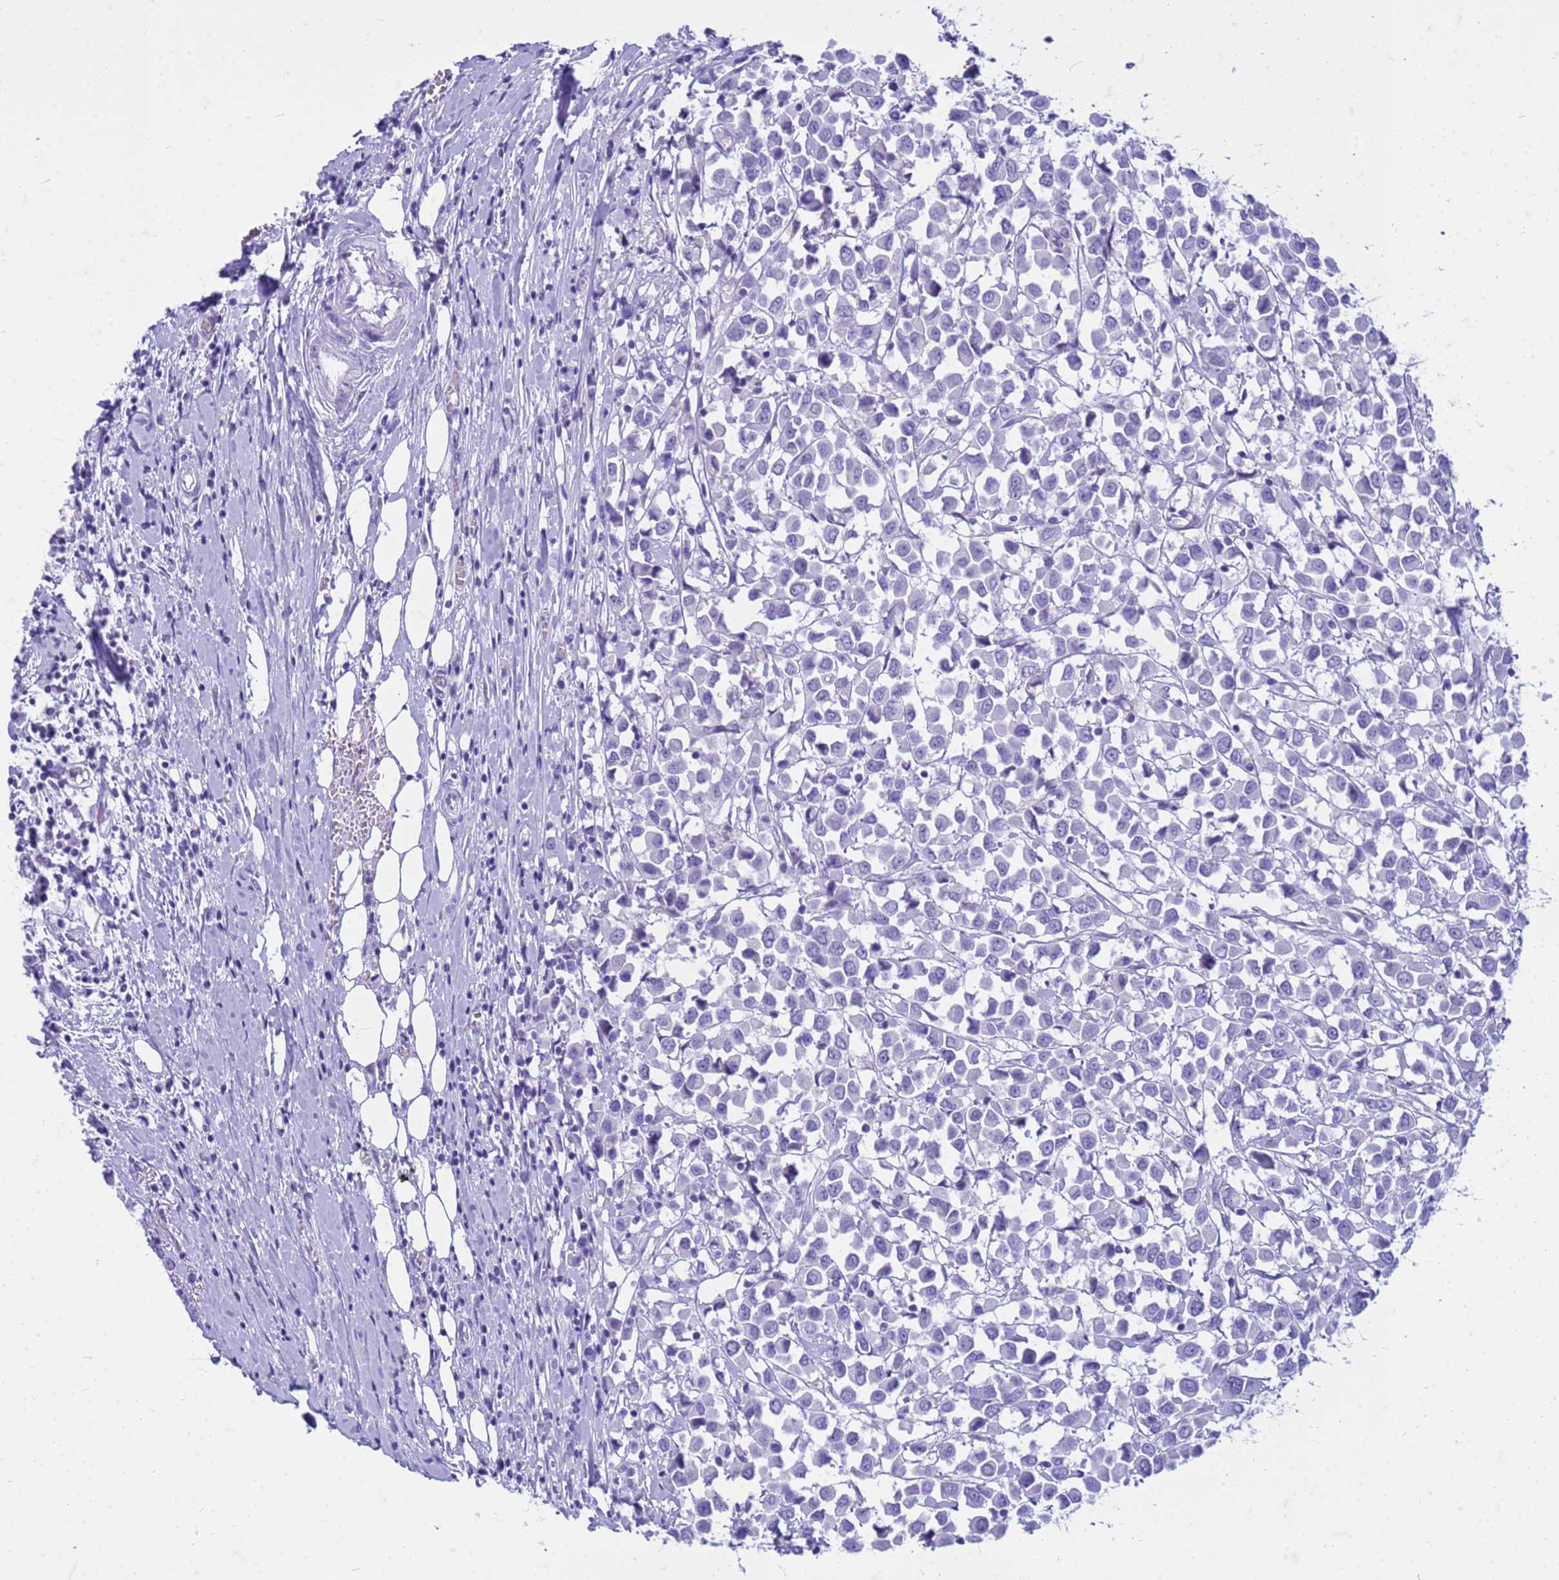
{"staining": {"intensity": "negative", "quantity": "none", "location": "none"}, "tissue": "breast cancer", "cell_type": "Tumor cells", "image_type": "cancer", "snomed": [{"axis": "morphology", "description": "Duct carcinoma"}, {"axis": "topography", "description": "Breast"}], "caption": "This photomicrograph is of breast cancer stained with immunohistochemistry to label a protein in brown with the nuclei are counter-stained blue. There is no expression in tumor cells. The staining was performed using DAB to visualize the protein expression in brown, while the nuclei were stained in blue with hematoxylin (Magnification: 20x).", "gene": "CFAP100", "patient": {"sex": "female", "age": 61}}